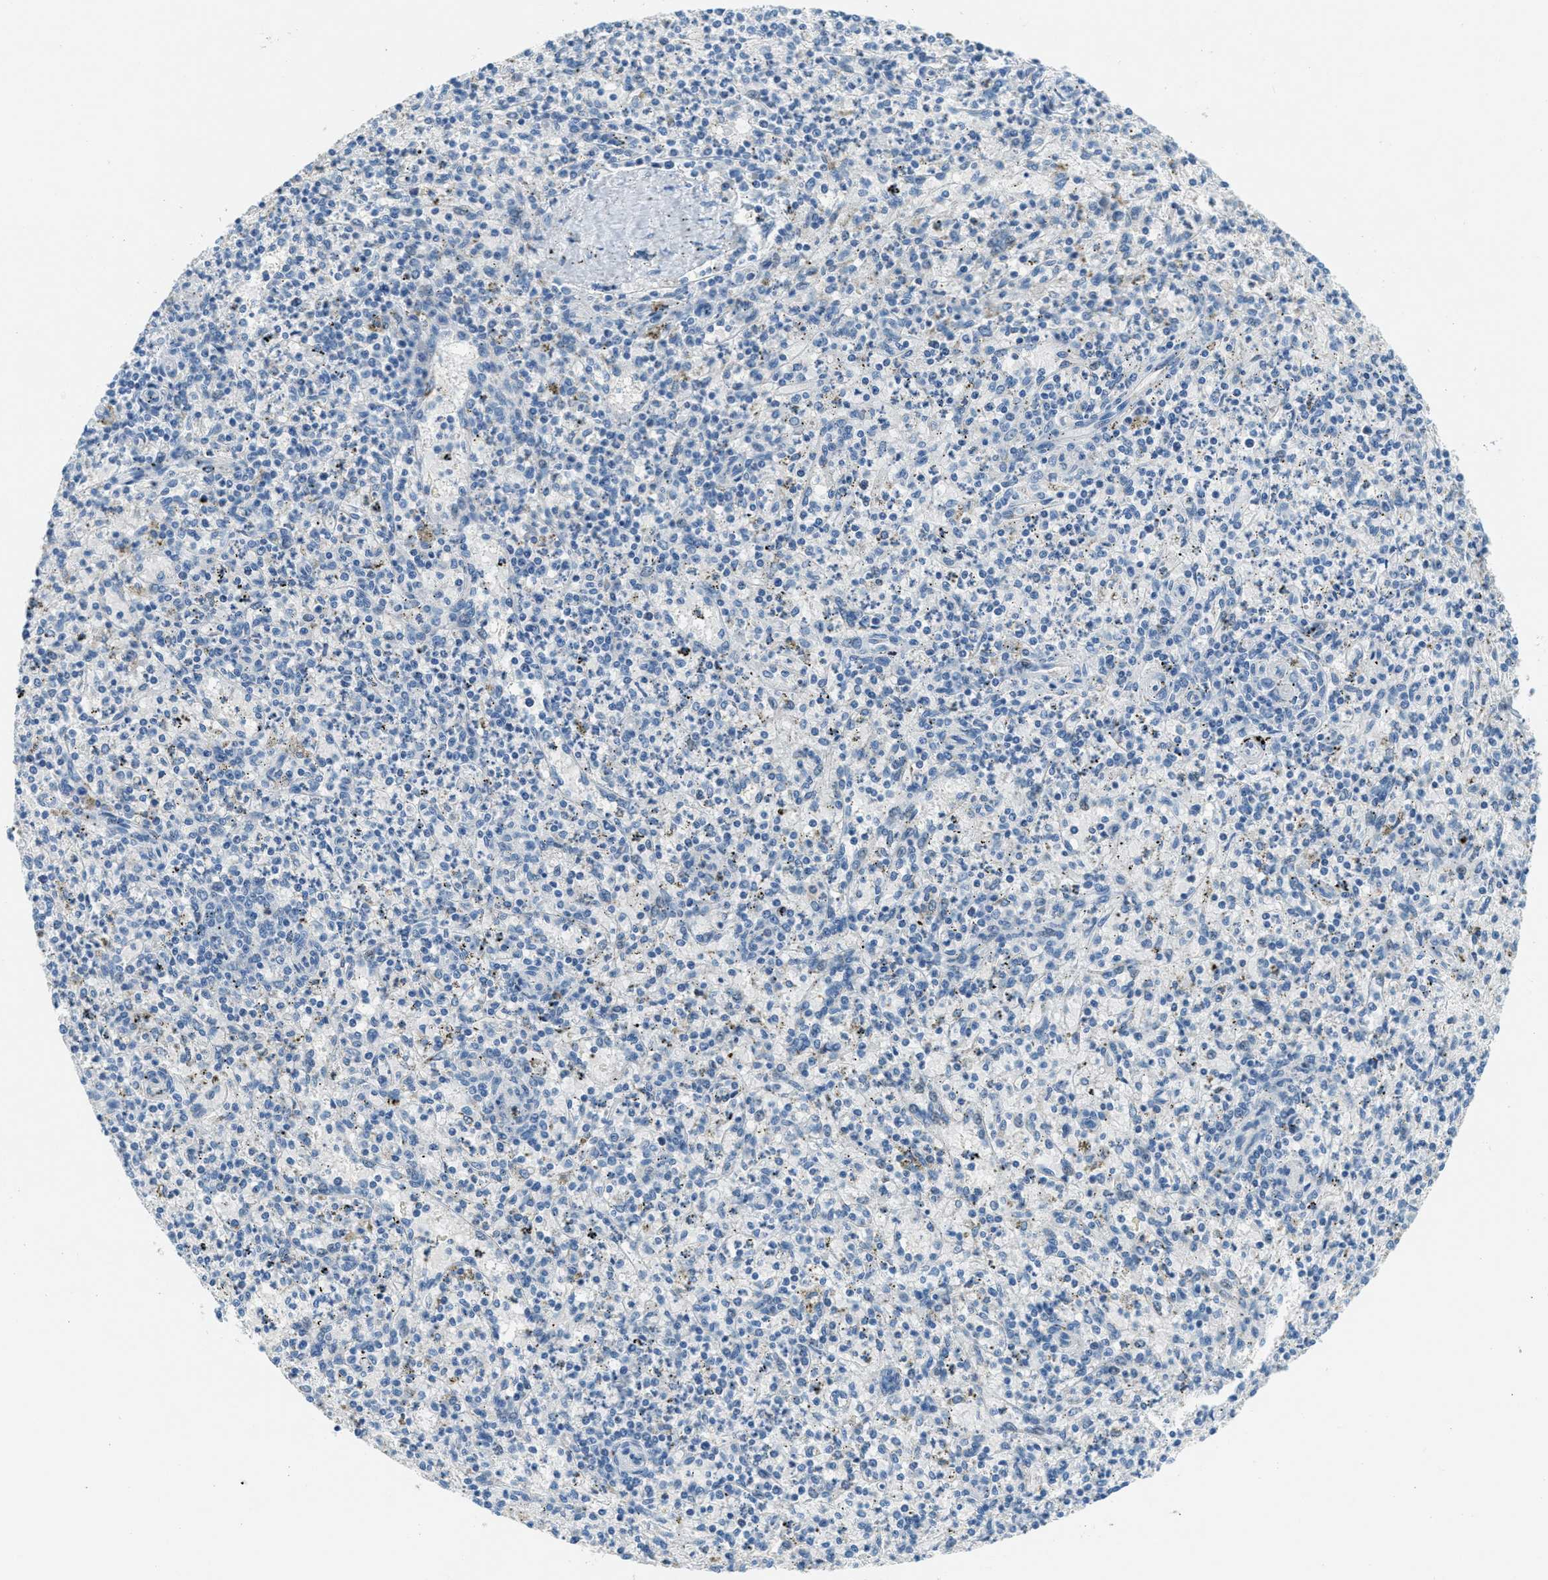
{"staining": {"intensity": "negative", "quantity": "none", "location": "none"}, "tissue": "spleen", "cell_type": "Cells in red pulp", "image_type": "normal", "snomed": [{"axis": "morphology", "description": "Normal tissue, NOS"}, {"axis": "topography", "description": "Spleen"}], "caption": "Spleen was stained to show a protein in brown. There is no significant staining in cells in red pulp. The staining was performed using DAB (3,3'-diaminobenzidine) to visualize the protein expression in brown, while the nuclei were stained in blue with hematoxylin (Magnification: 20x).", "gene": "A2M", "patient": {"sex": "male", "age": 72}}